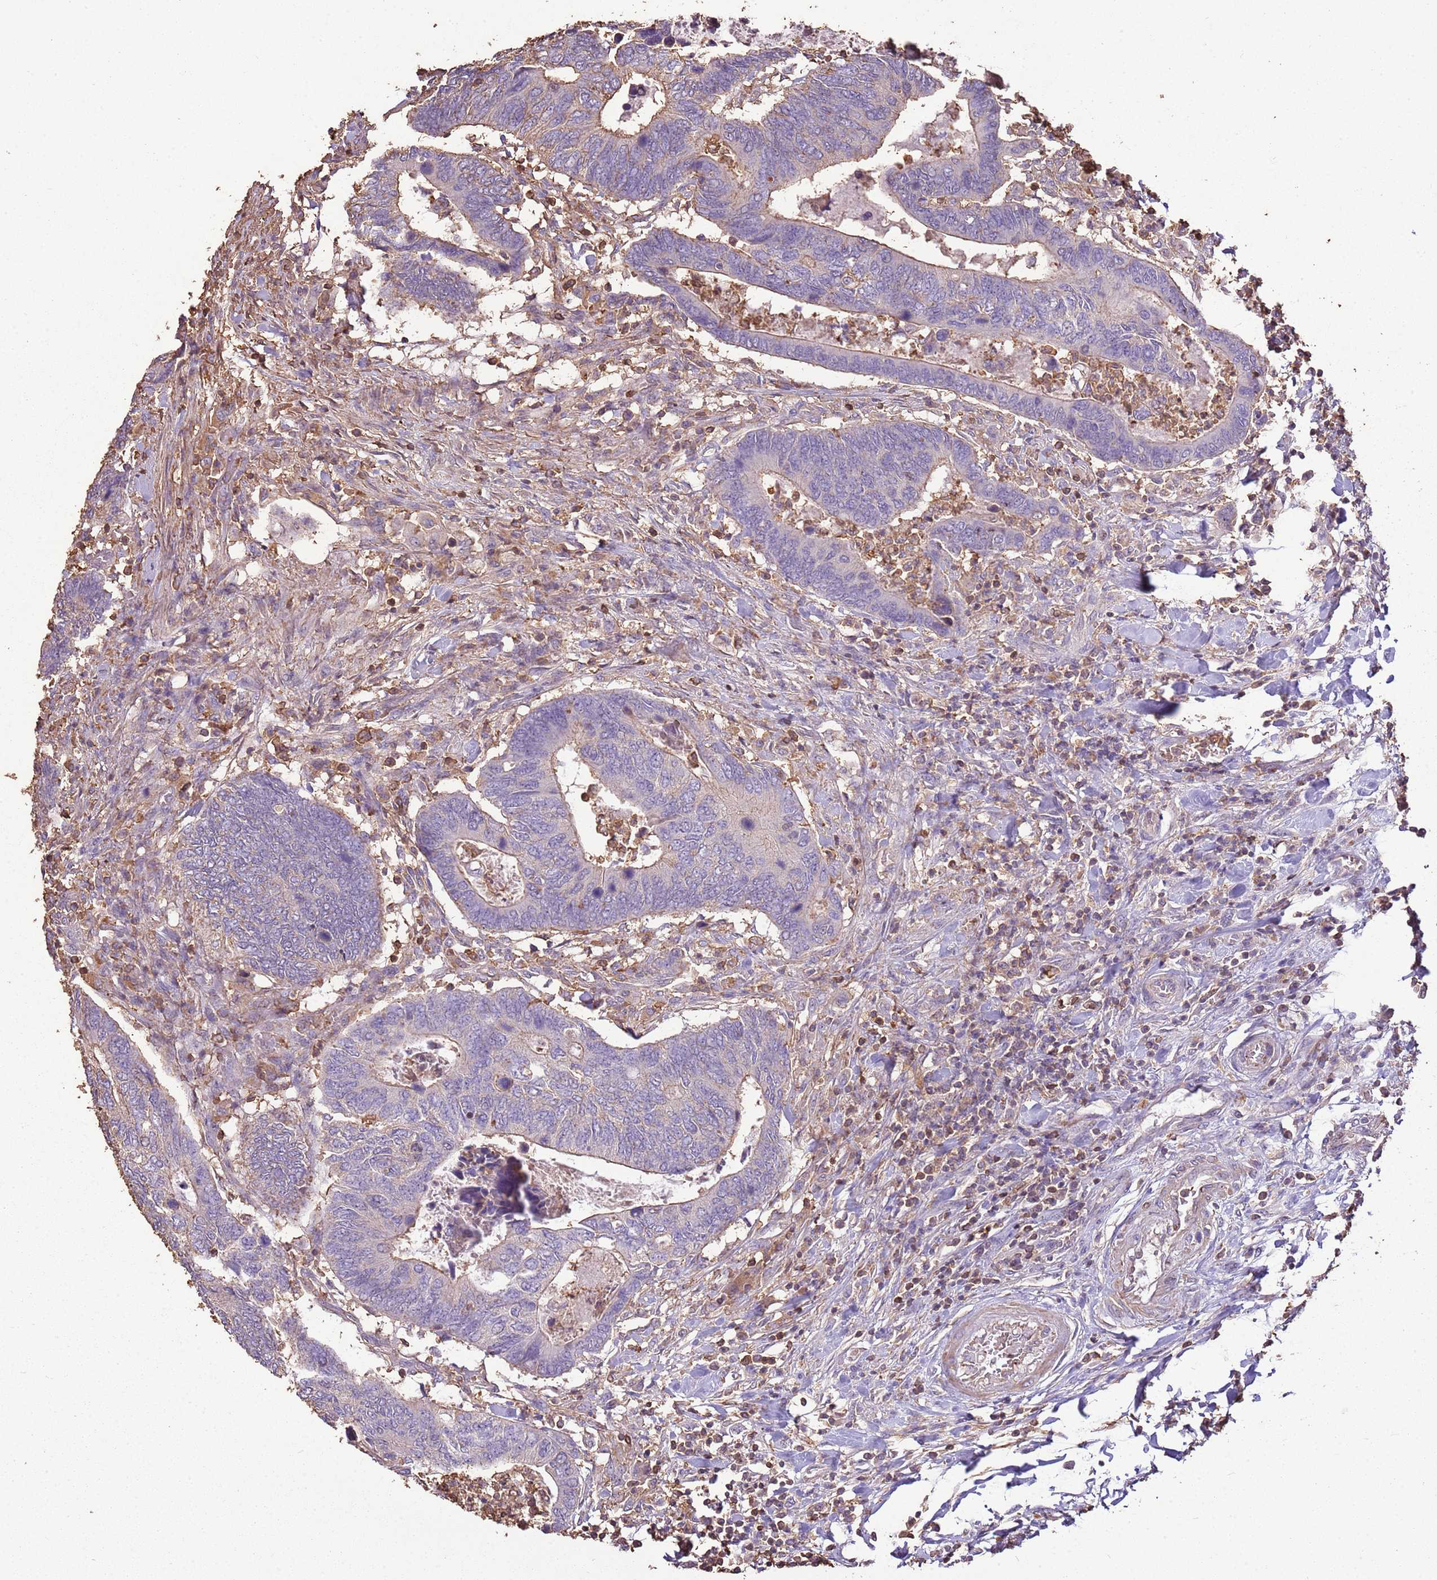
{"staining": {"intensity": "negative", "quantity": "none", "location": "none"}, "tissue": "colorectal cancer", "cell_type": "Tumor cells", "image_type": "cancer", "snomed": [{"axis": "morphology", "description": "Adenocarcinoma, NOS"}, {"axis": "topography", "description": "Colon"}], "caption": "Tumor cells are negative for brown protein staining in adenocarcinoma (colorectal). (DAB (3,3'-diaminobenzidine) IHC, high magnification).", "gene": "ARL10", "patient": {"sex": "male", "age": 87}}